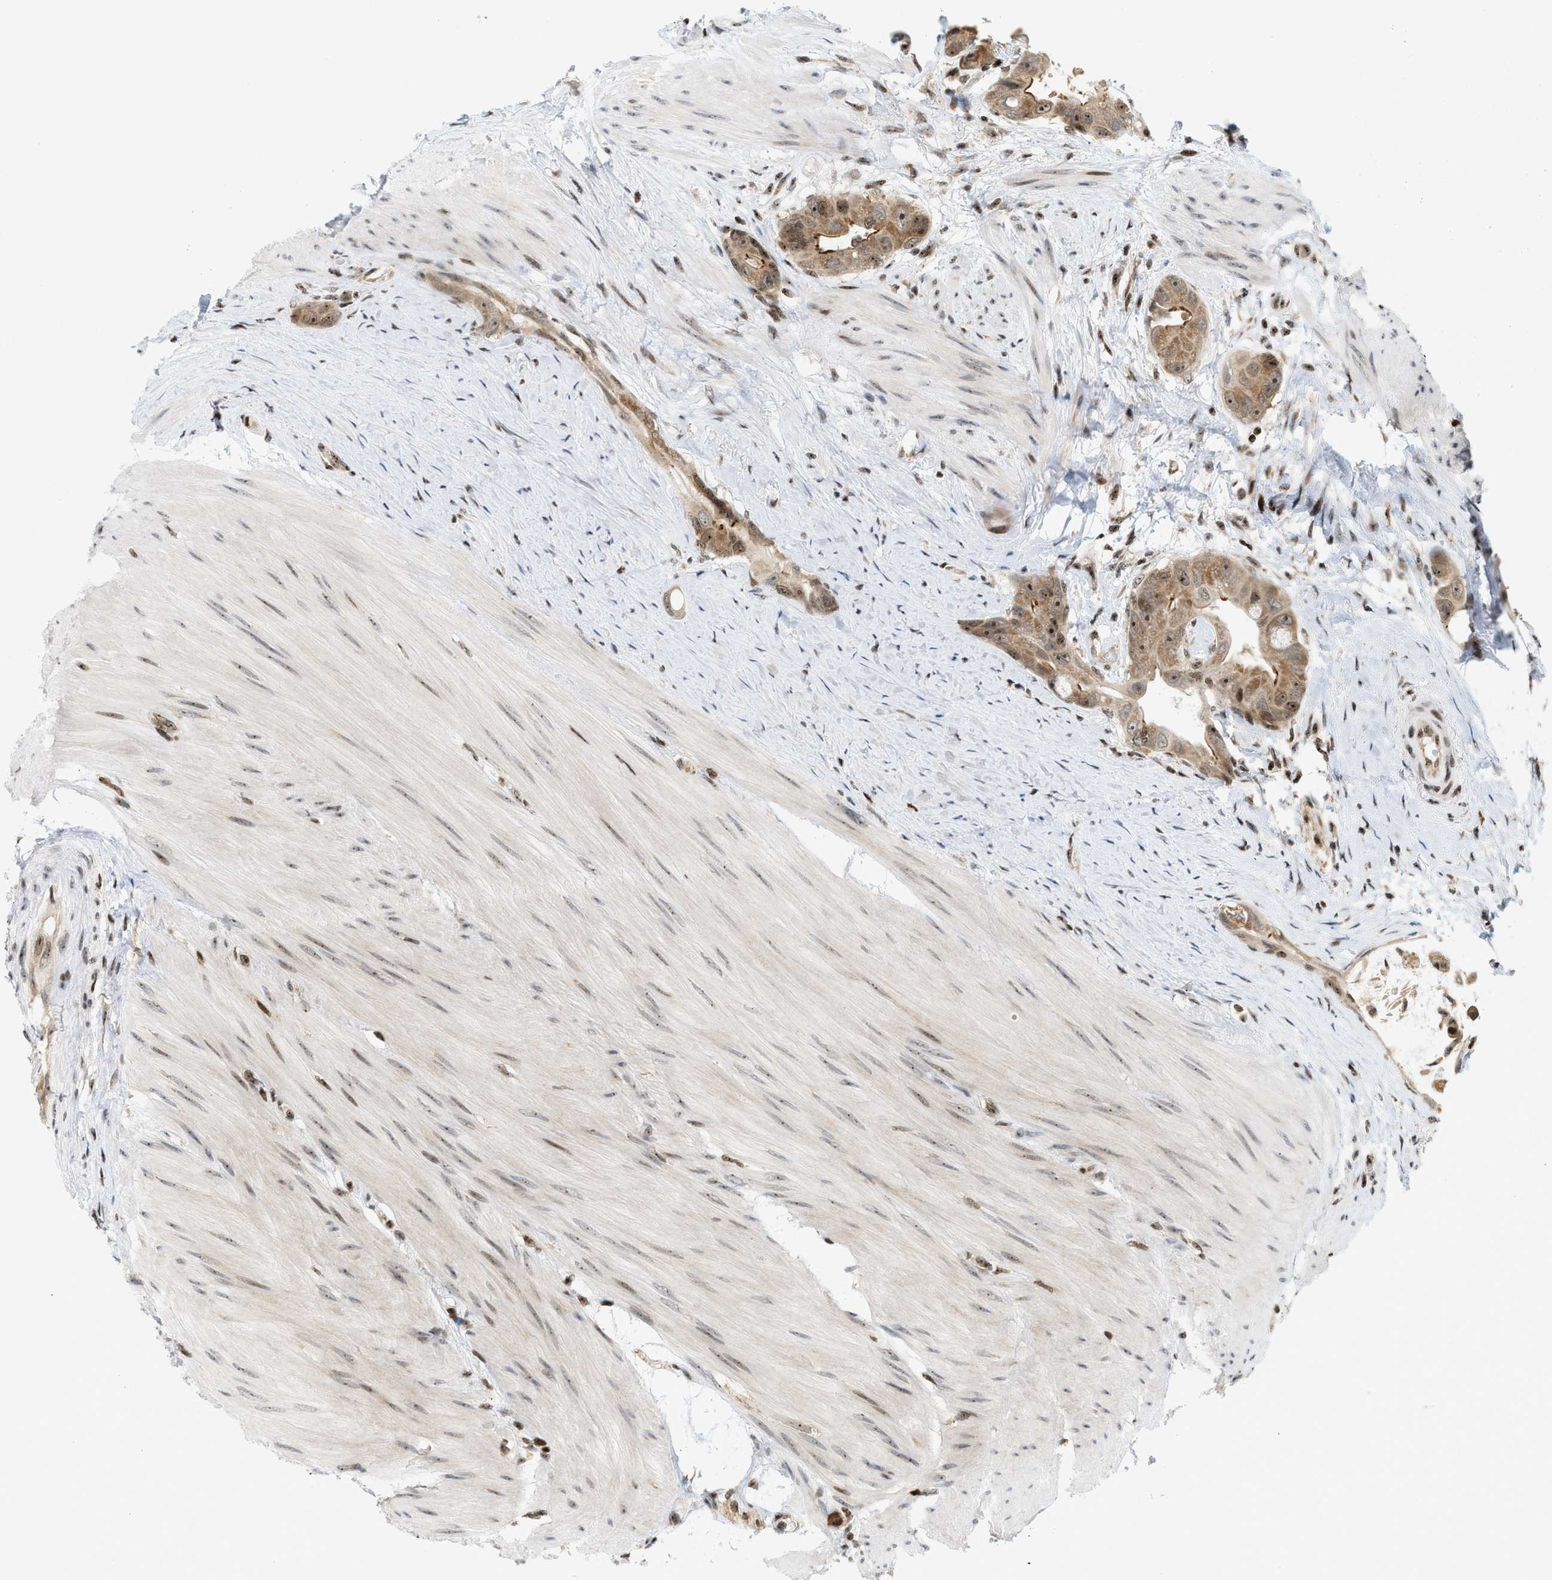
{"staining": {"intensity": "moderate", "quantity": ">75%", "location": "cytoplasmic/membranous,nuclear"}, "tissue": "colorectal cancer", "cell_type": "Tumor cells", "image_type": "cancer", "snomed": [{"axis": "morphology", "description": "Adenocarcinoma, NOS"}, {"axis": "topography", "description": "Rectum"}], "caption": "Tumor cells exhibit moderate cytoplasmic/membranous and nuclear positivity in about >75% of cells in adenocarcinoma (colorectal).", "gene": "ZNF22", "patient": {"sex": "male", "age": 51}}